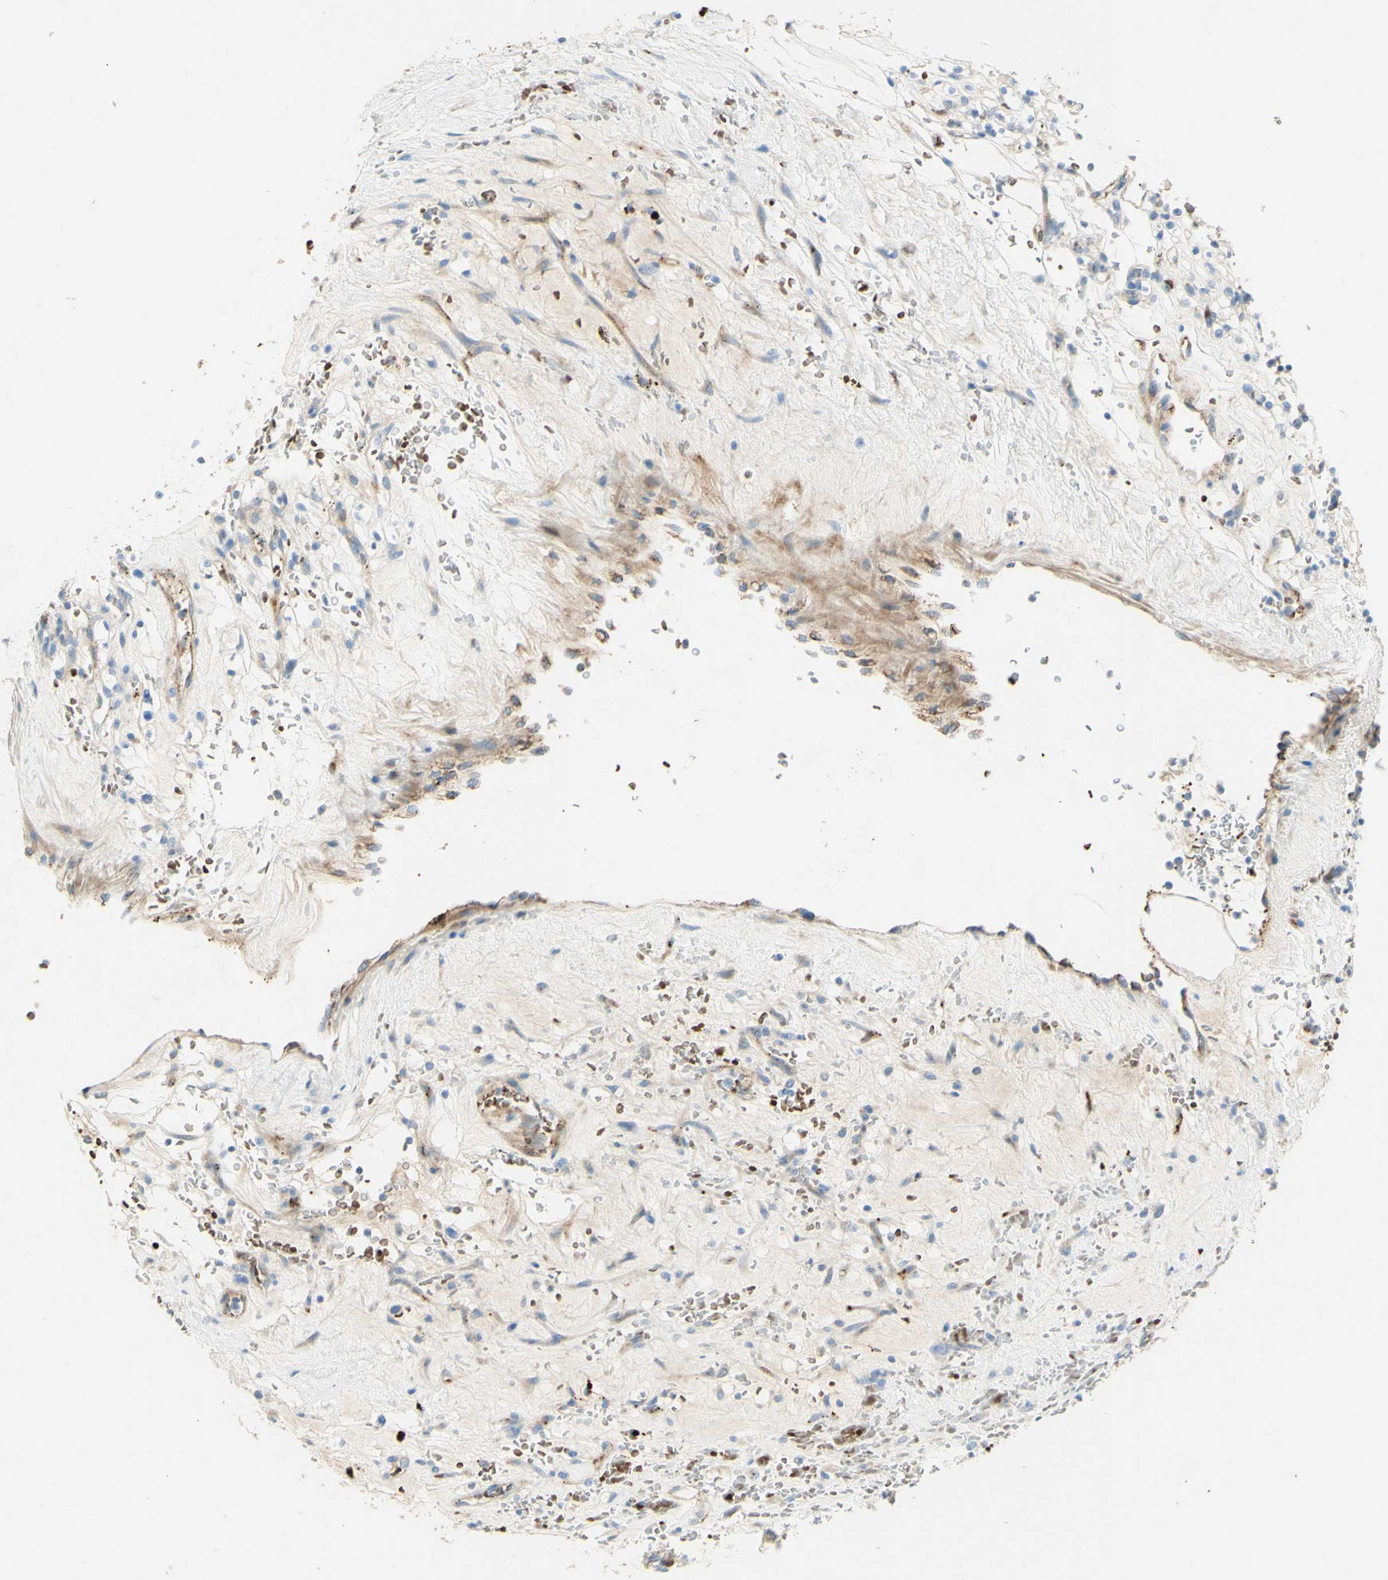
{"staining": {"intensity": "weak", "quantity": "<25%", "location": "cytoplasmic/membranous"}, "tissue": "renal cancer", "cell_type": "Tumor cells", "image_type": "cancer", "snomed": [{"axis": "morphology", "description": "Normal tissue, NOS"}, {"axis": "morphology", "description": "Adenocarcinoma, NOS"}, {"axis": "topography", "description": "Kidney"}], "caption": "High power microscopy micrograph of an immunohistochemistry histopathology image of renal adenocarcinoma, revealing no significant staining in tumor cells.", "gene": "GAN", "patient": {"sex": "female", "age": 72}}